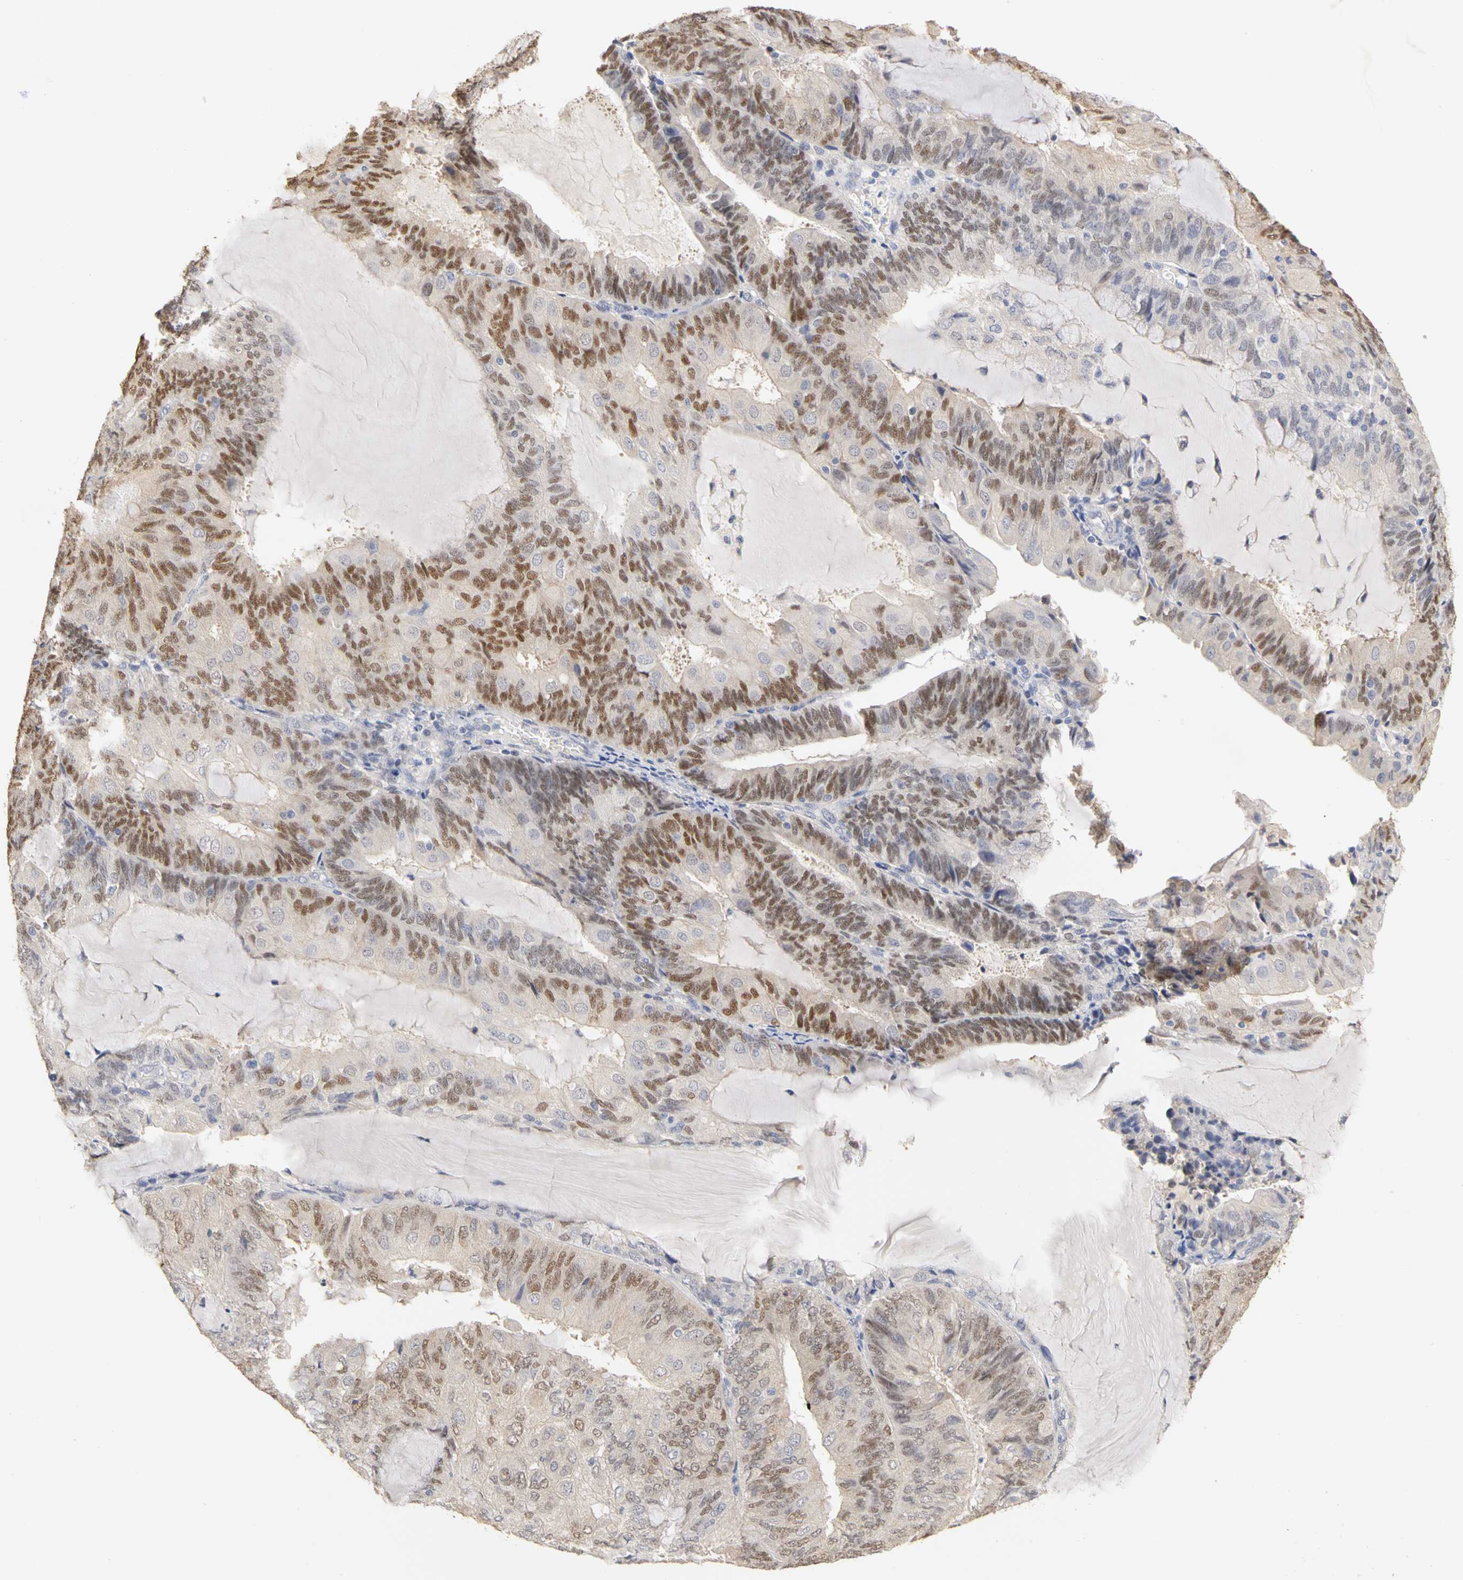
{"staining": {"intensity": "strong", "quantity": "25%-75%", "location": "nuclear"}, "tissue": "endometrial cancer", "cell_type": "Tumor cells", "image_type": "cancer", "snomed": [{"axis": "morphology", "description": "Adenocarcinoma, NOS"}, {"axis": "topography", "description": "Endometrium"}], "caption": "This is an image of IHC staining of adenocarcinoma (endometrial), which shows strong positivity in the nuclear of tumor cells.", "gene": "PGR", "patient": {"sex": "female", "age": 81}}